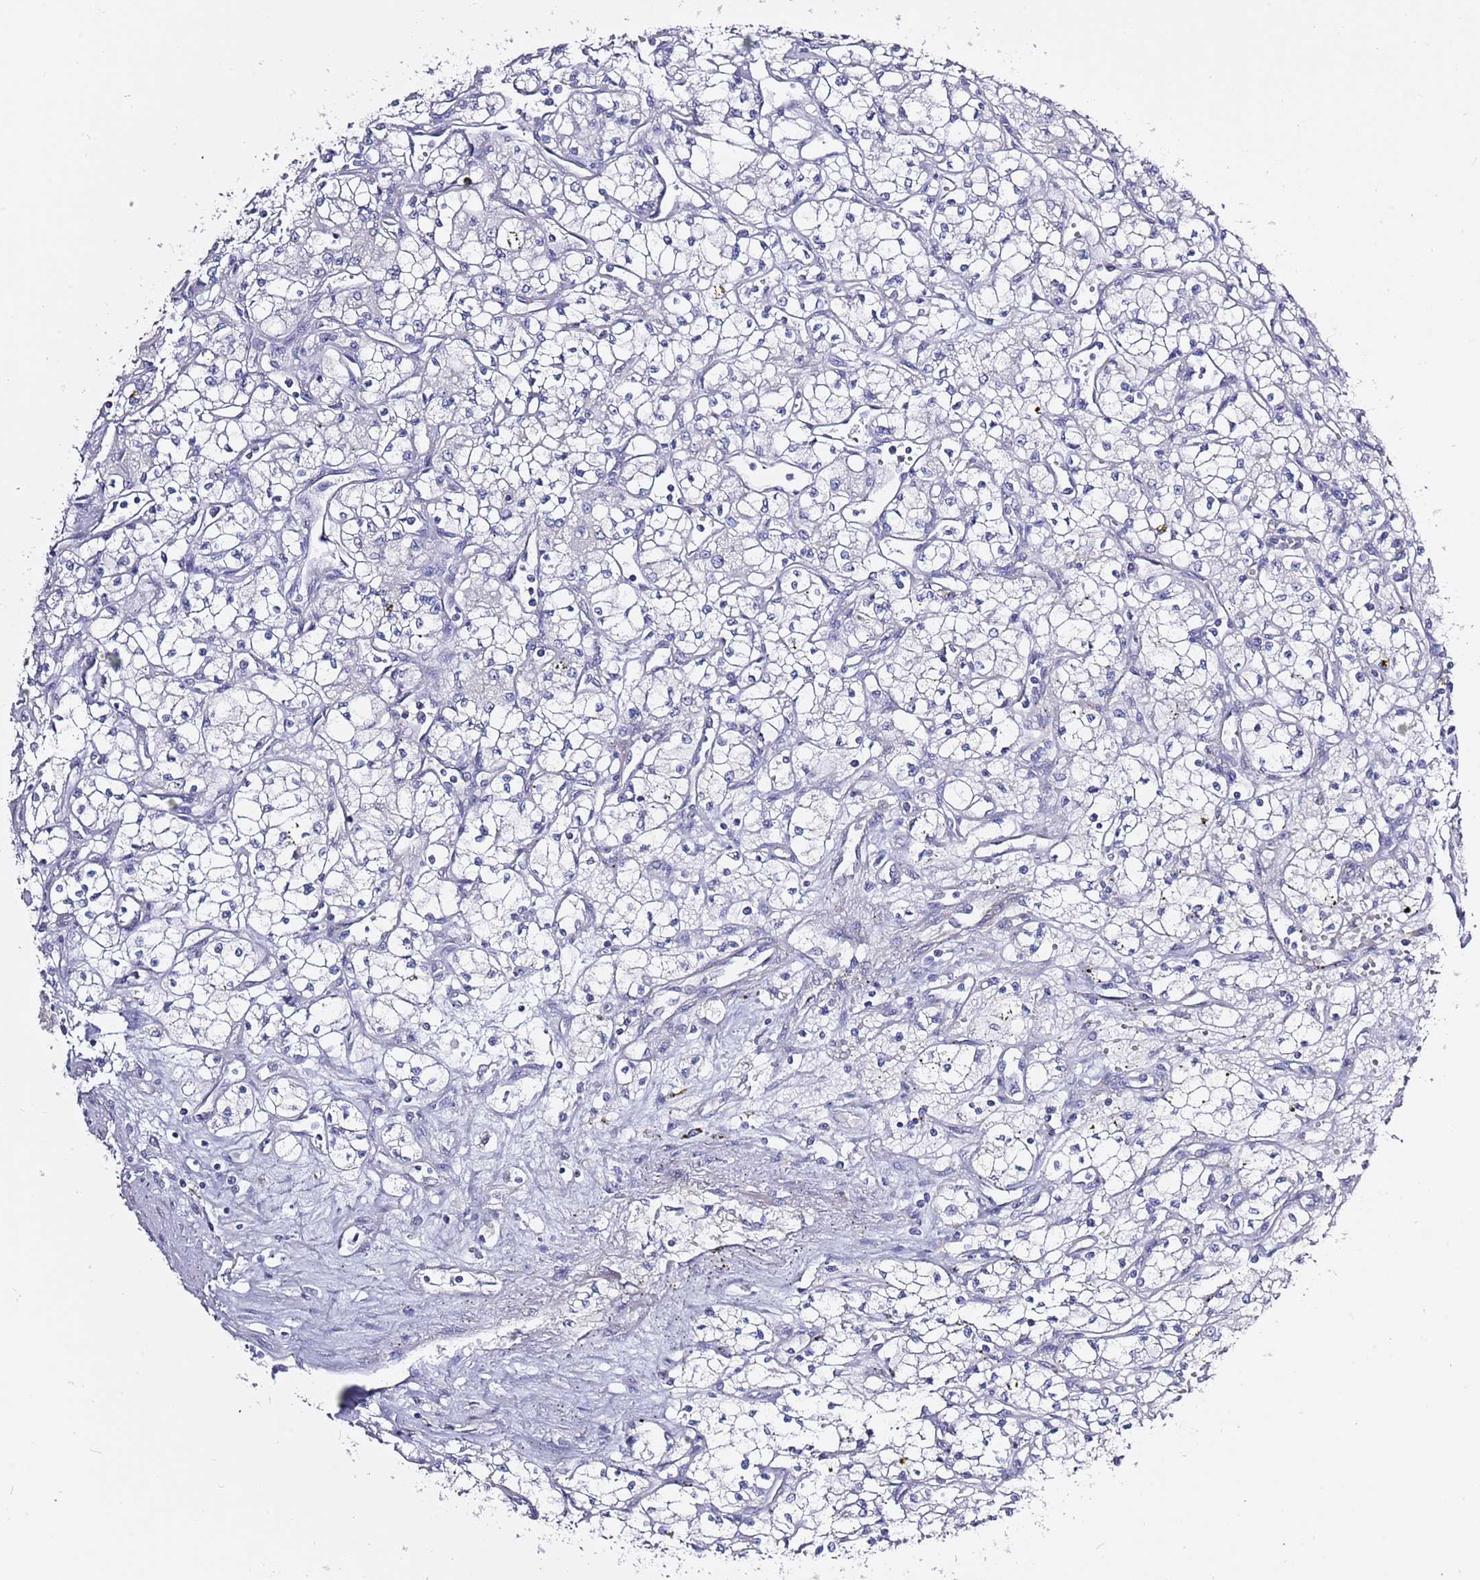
{"staining": {"intensity": "negative", "quantity": "none", "location": "none"}, "tissue": "renal cancer", "cell_type": "Tumor cells", "image_type": "cancer", "snomed": [{"axis": "morphology", "description": "Adenocarcinoma, NOS"}, {"axis": "topography", "description": "Kidney"}], "caption": "Image shows no significant protein positivity in tumor cells of renal cancer. Nuclei are stained in blue.", "gene": "RFK", "patient": {"sex": "male", "age": 59}}